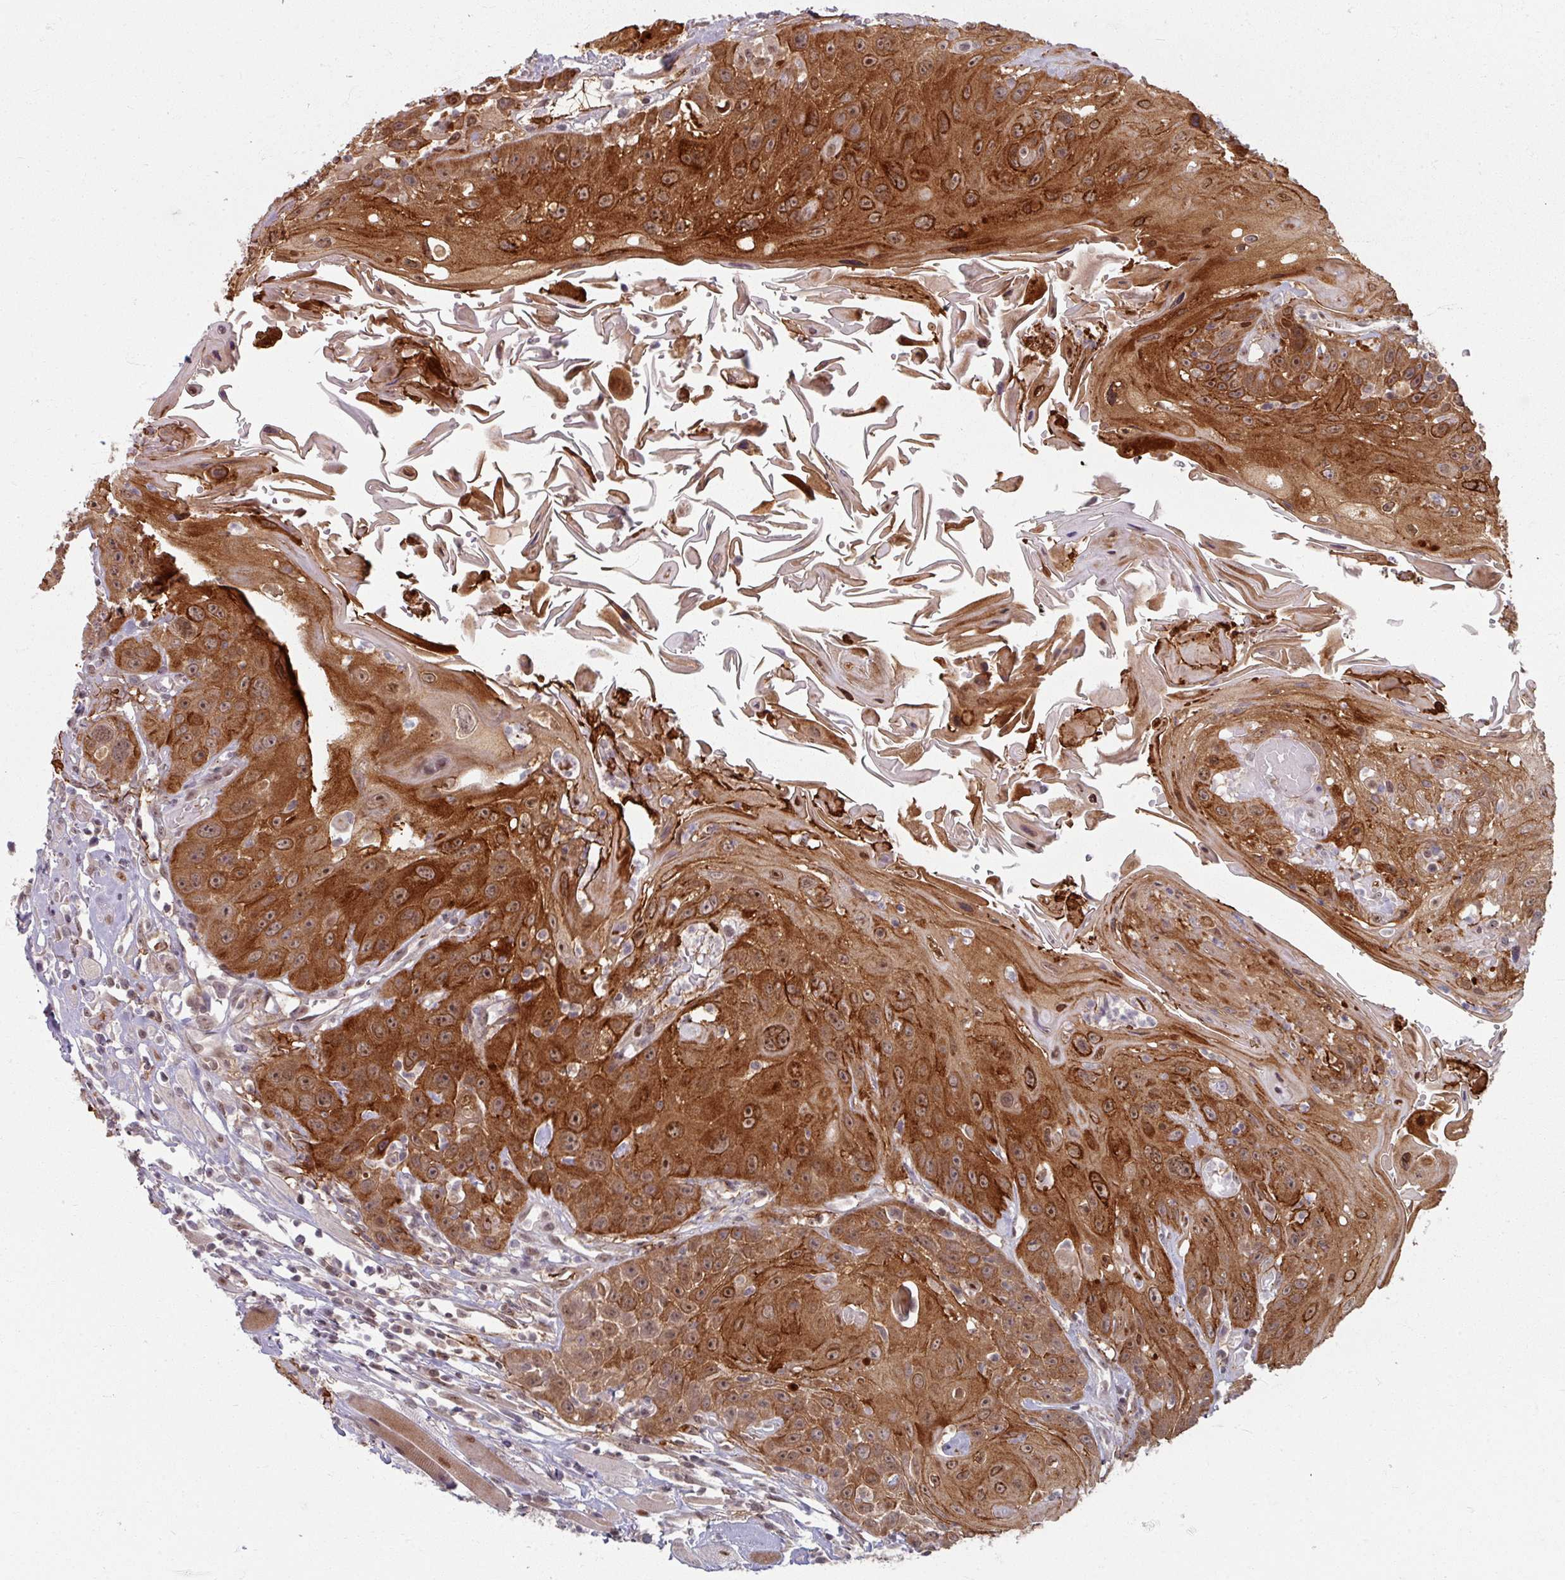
{"staining": {"intensity": "strong", "quantity": ">75%", "location": "cytoplasmic/membranous"}, "tissue": "head and neck cancer", "cell_type": "Tumor cells", "image_type": "cancer", "snomed": [{"axis": "morphology", "description": "Squamous cell carcinoma, NOS"}, {"axis": "topography", "description": "Head-Neck"}], "caption": "Tumor cells demonstrate high levels of strong cytoplasmic/membranous positivity in about >75% of cells in human head and neck cancer (squamous cell carcinoma).", "gene": "KLC3", "patient": {"sex": "female", "age": 59}}